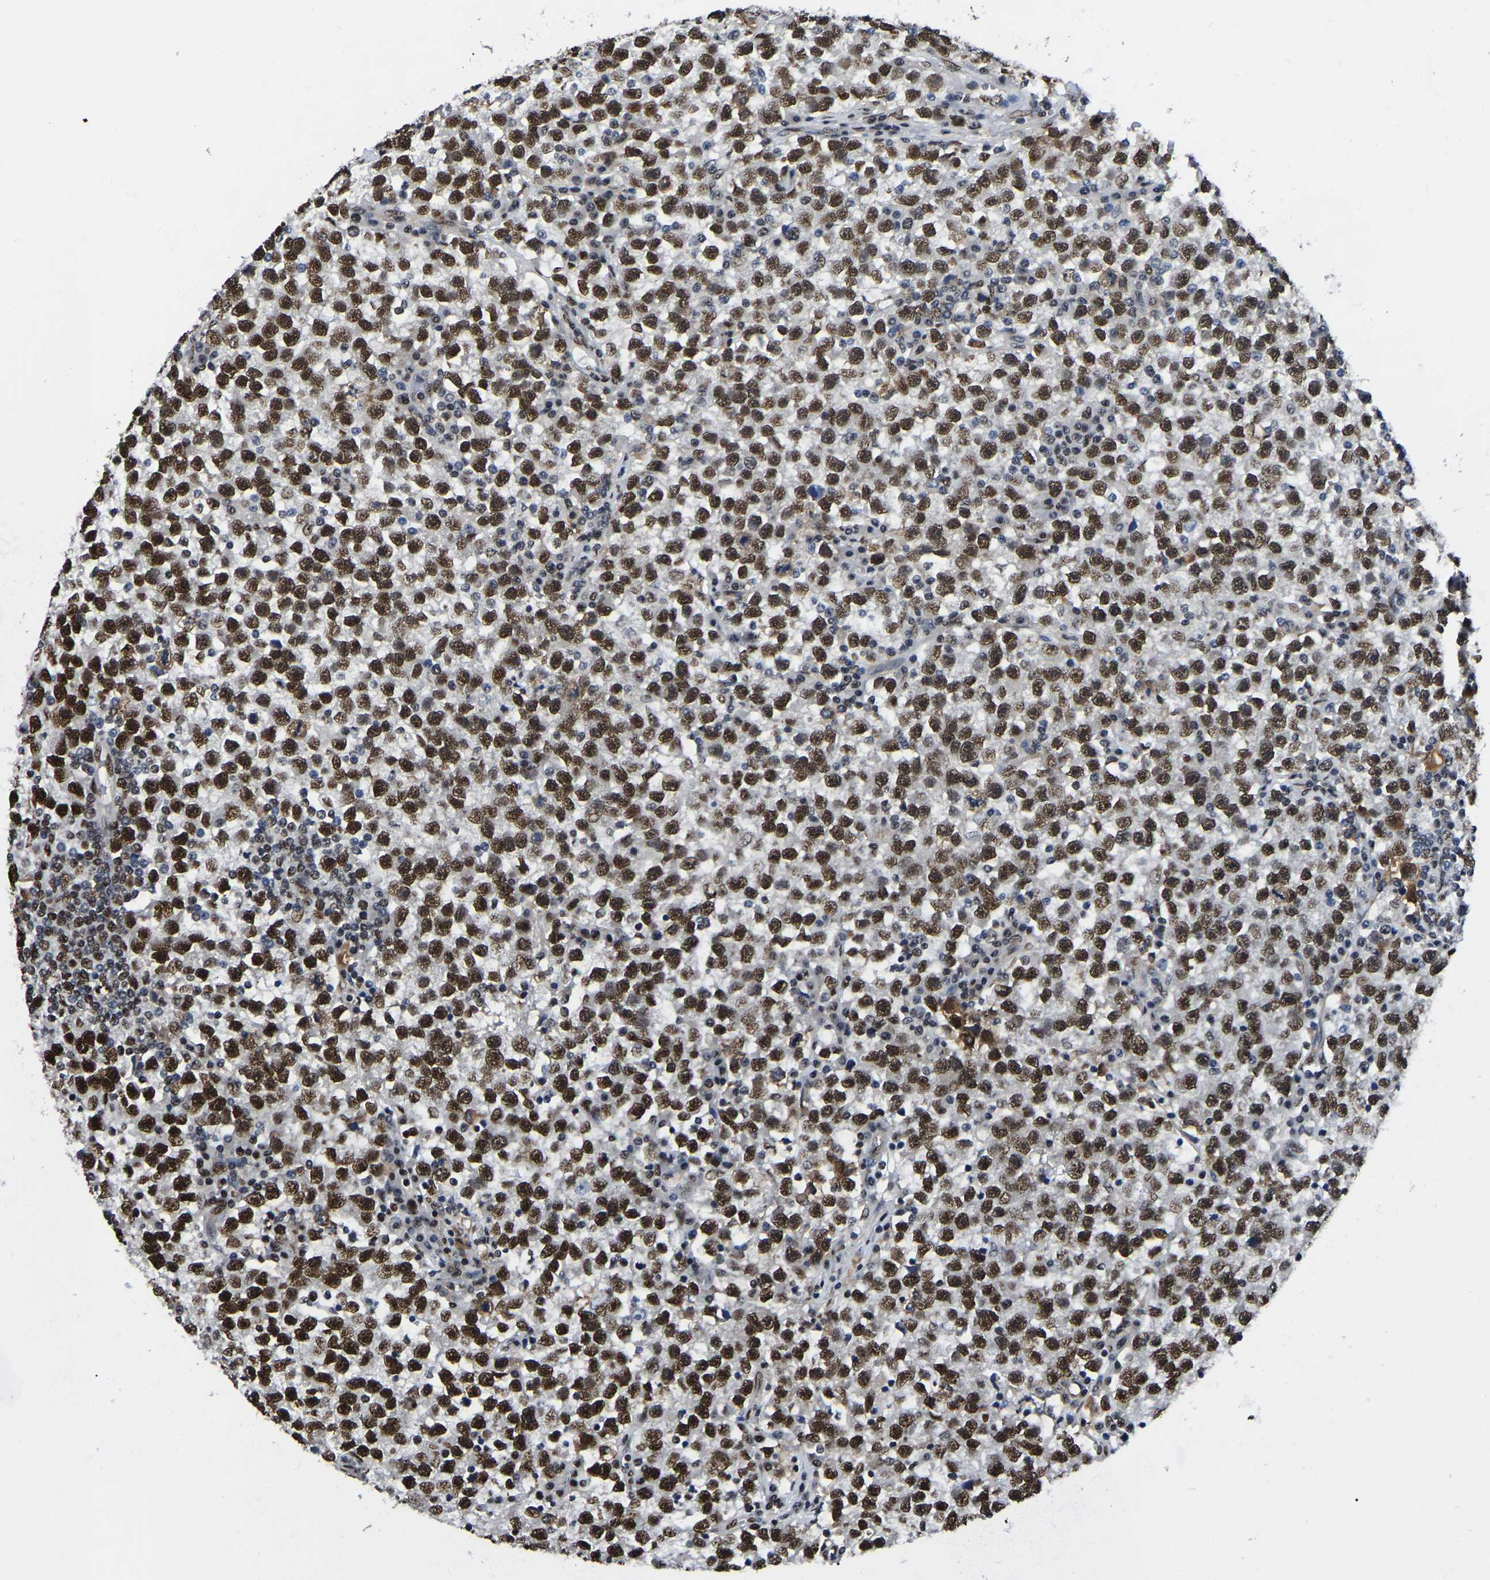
{"staining": {"intensity": "strong", "quantity": ">75%", "location": "nuclear"}, "tissue": "testis cancer", "cell_type": "Tumor cells", "image_type": "cancer", "snomed": [{"axis": "morphology", "description": "Seminoma, NOS"}, {"axis": "topography", "description": "Testis"}], "caption": "Testis cancer (seminoma) stained with a brown dye exhibits strong nuclear positive expression in approximately >75% of tumor cells.", "gene": "TRIM35", "patient": {"sex": "male", "age": 22}}